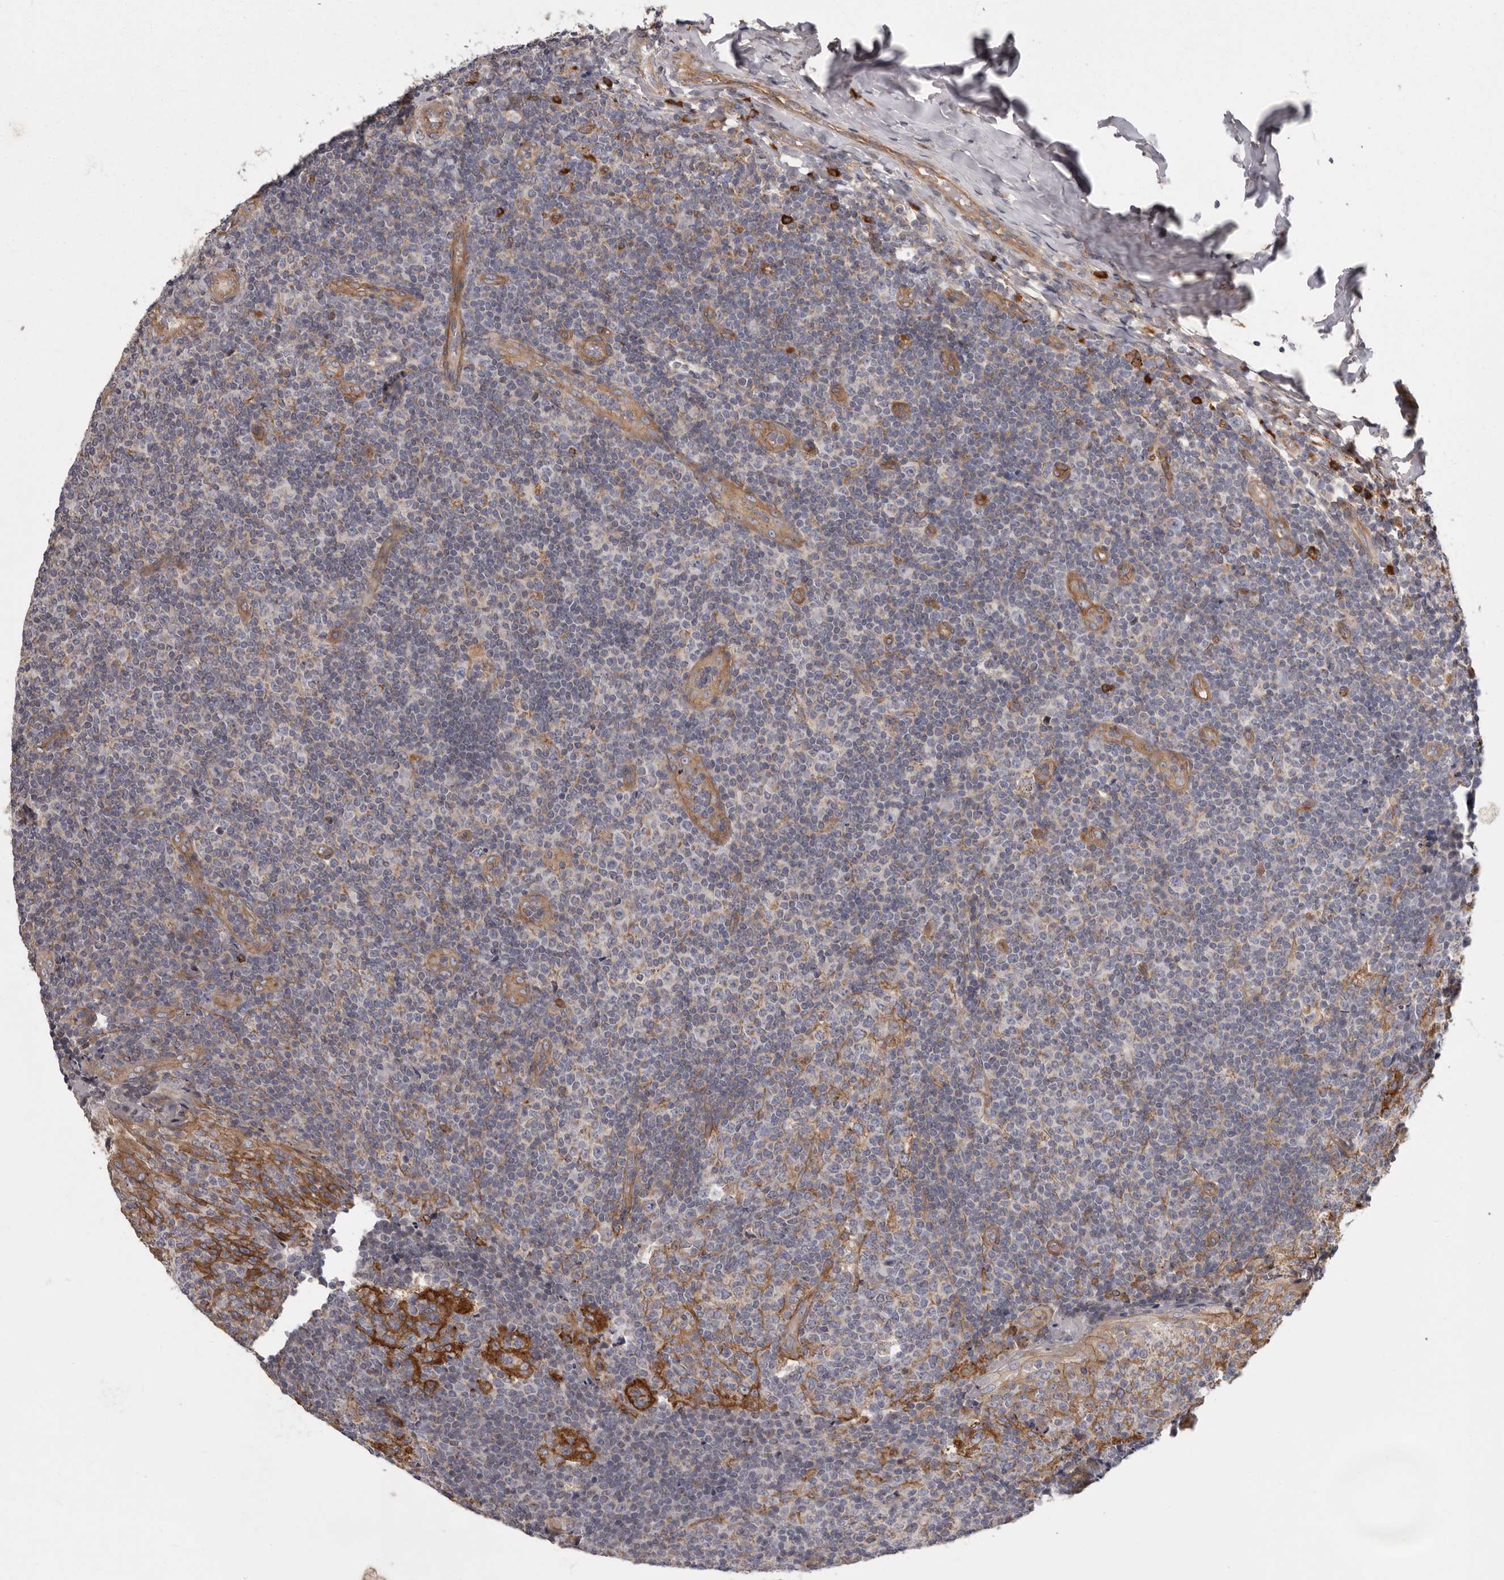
{"staining": {"intensity": "moderate", "quantity": "<25%", "location": "cytoplasmic/membranous"}, "tissue": "tonsil", "cell_type": "Germinal center cells", "image_type": "normal", "snomed": [{"axis": "morphology", "description": "Normal tissue, NOS"}, {"axis": "topography", "description": "Tonsil"}], "caption": "A histopathology image of tonsil stained for a protein displays moderate cytoplasmic/membranous brown staining in germinal center cells. (IHC, brightfield microscopy, high magnification).", "gene": "ENAH", "patient": {"sex": "female", "age": 19}}